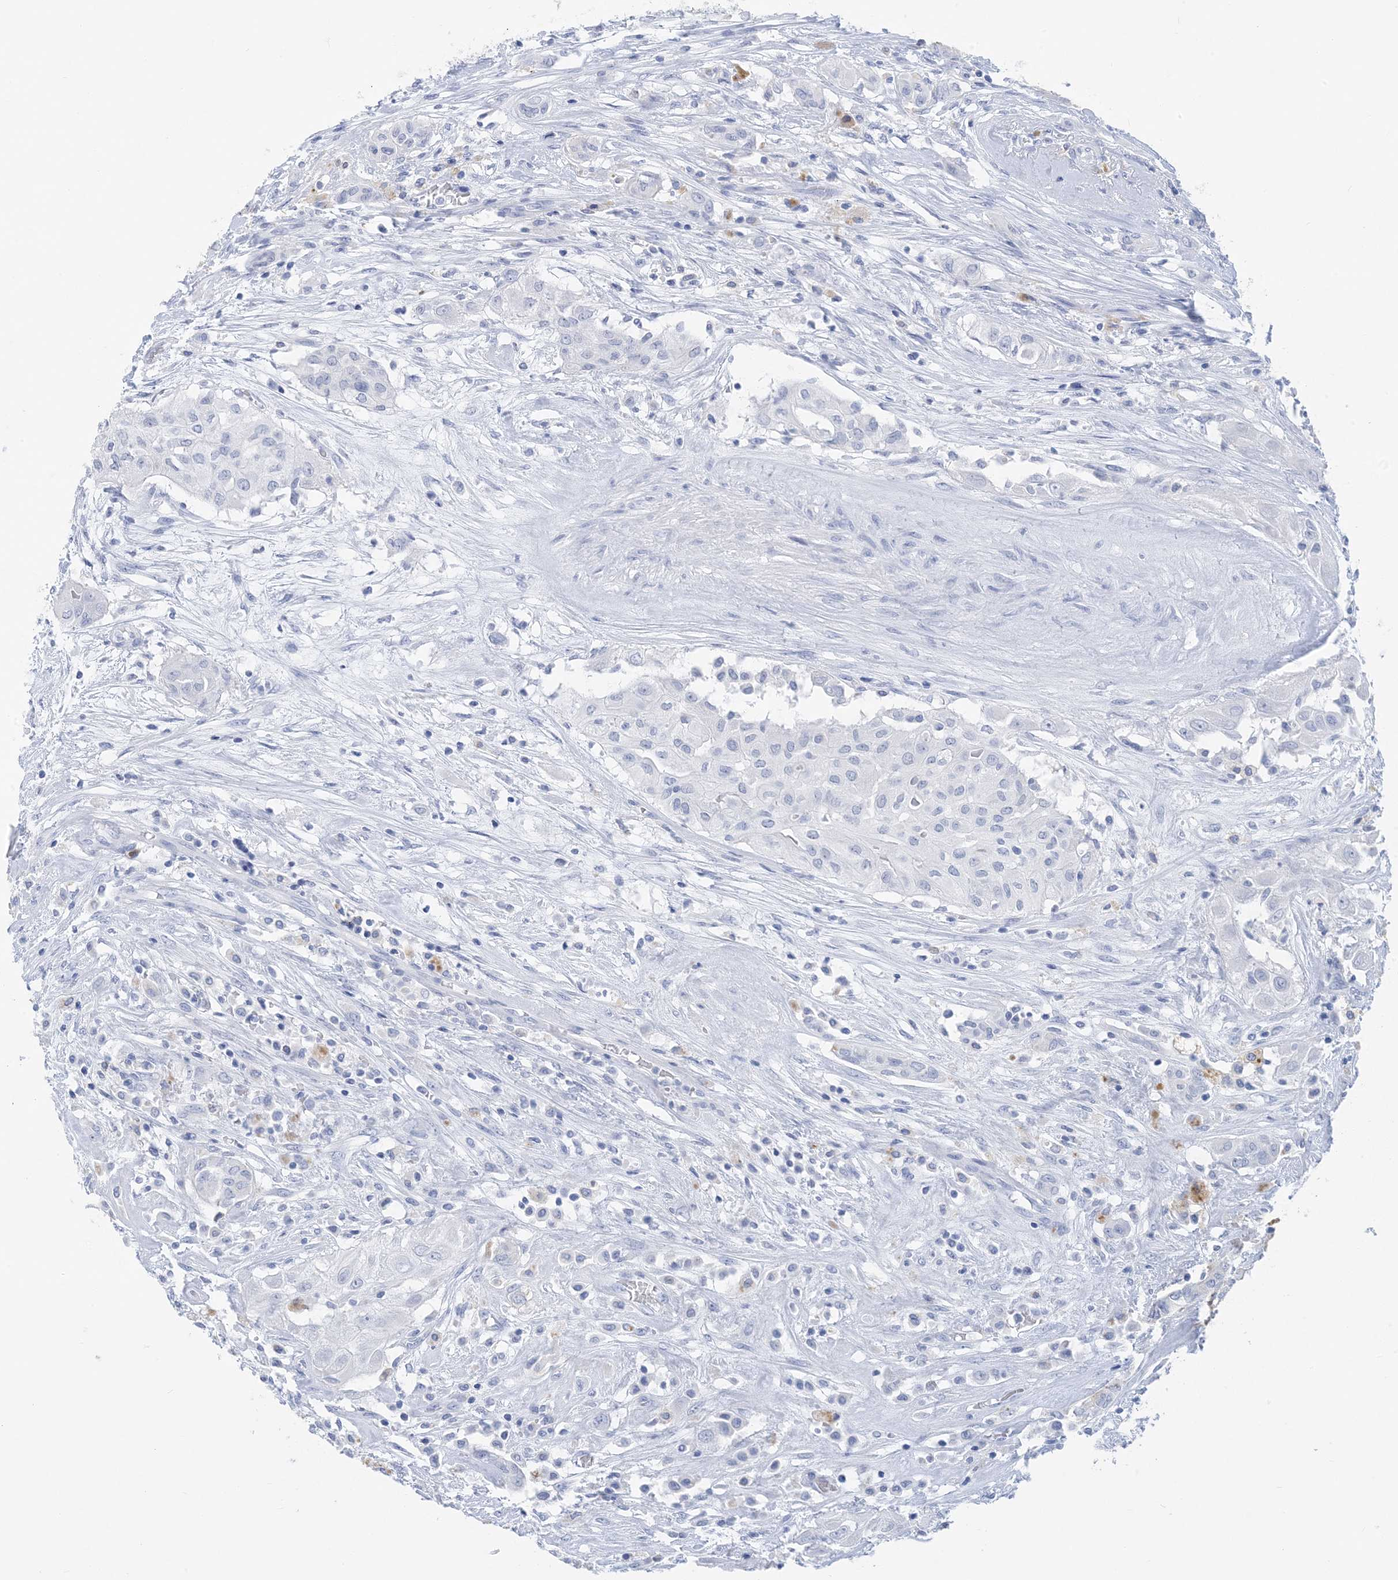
{"staining": {"intensity": "negative", "quantity": "none", "location": "none"}, "tissue": "thyroid cancer", "cell_type": "Tumor cells", "image_type": "cancer", "snomed": [{"axis": "morphology", "description": "Papillary adenocarcinoma, NOS"}, {"axis": "topography", "description": "Thyroid gland"}], "caption": "IHC image of neoplastic tissue: human thyroid cancer (papillary adenocarcinoma) stained with DAB (3,3'-diaminobenzidine) displays no significant protein expression in tumor cells.", "gene": "SH3YL1", "patient": {"sex": "female", "age": 59}}